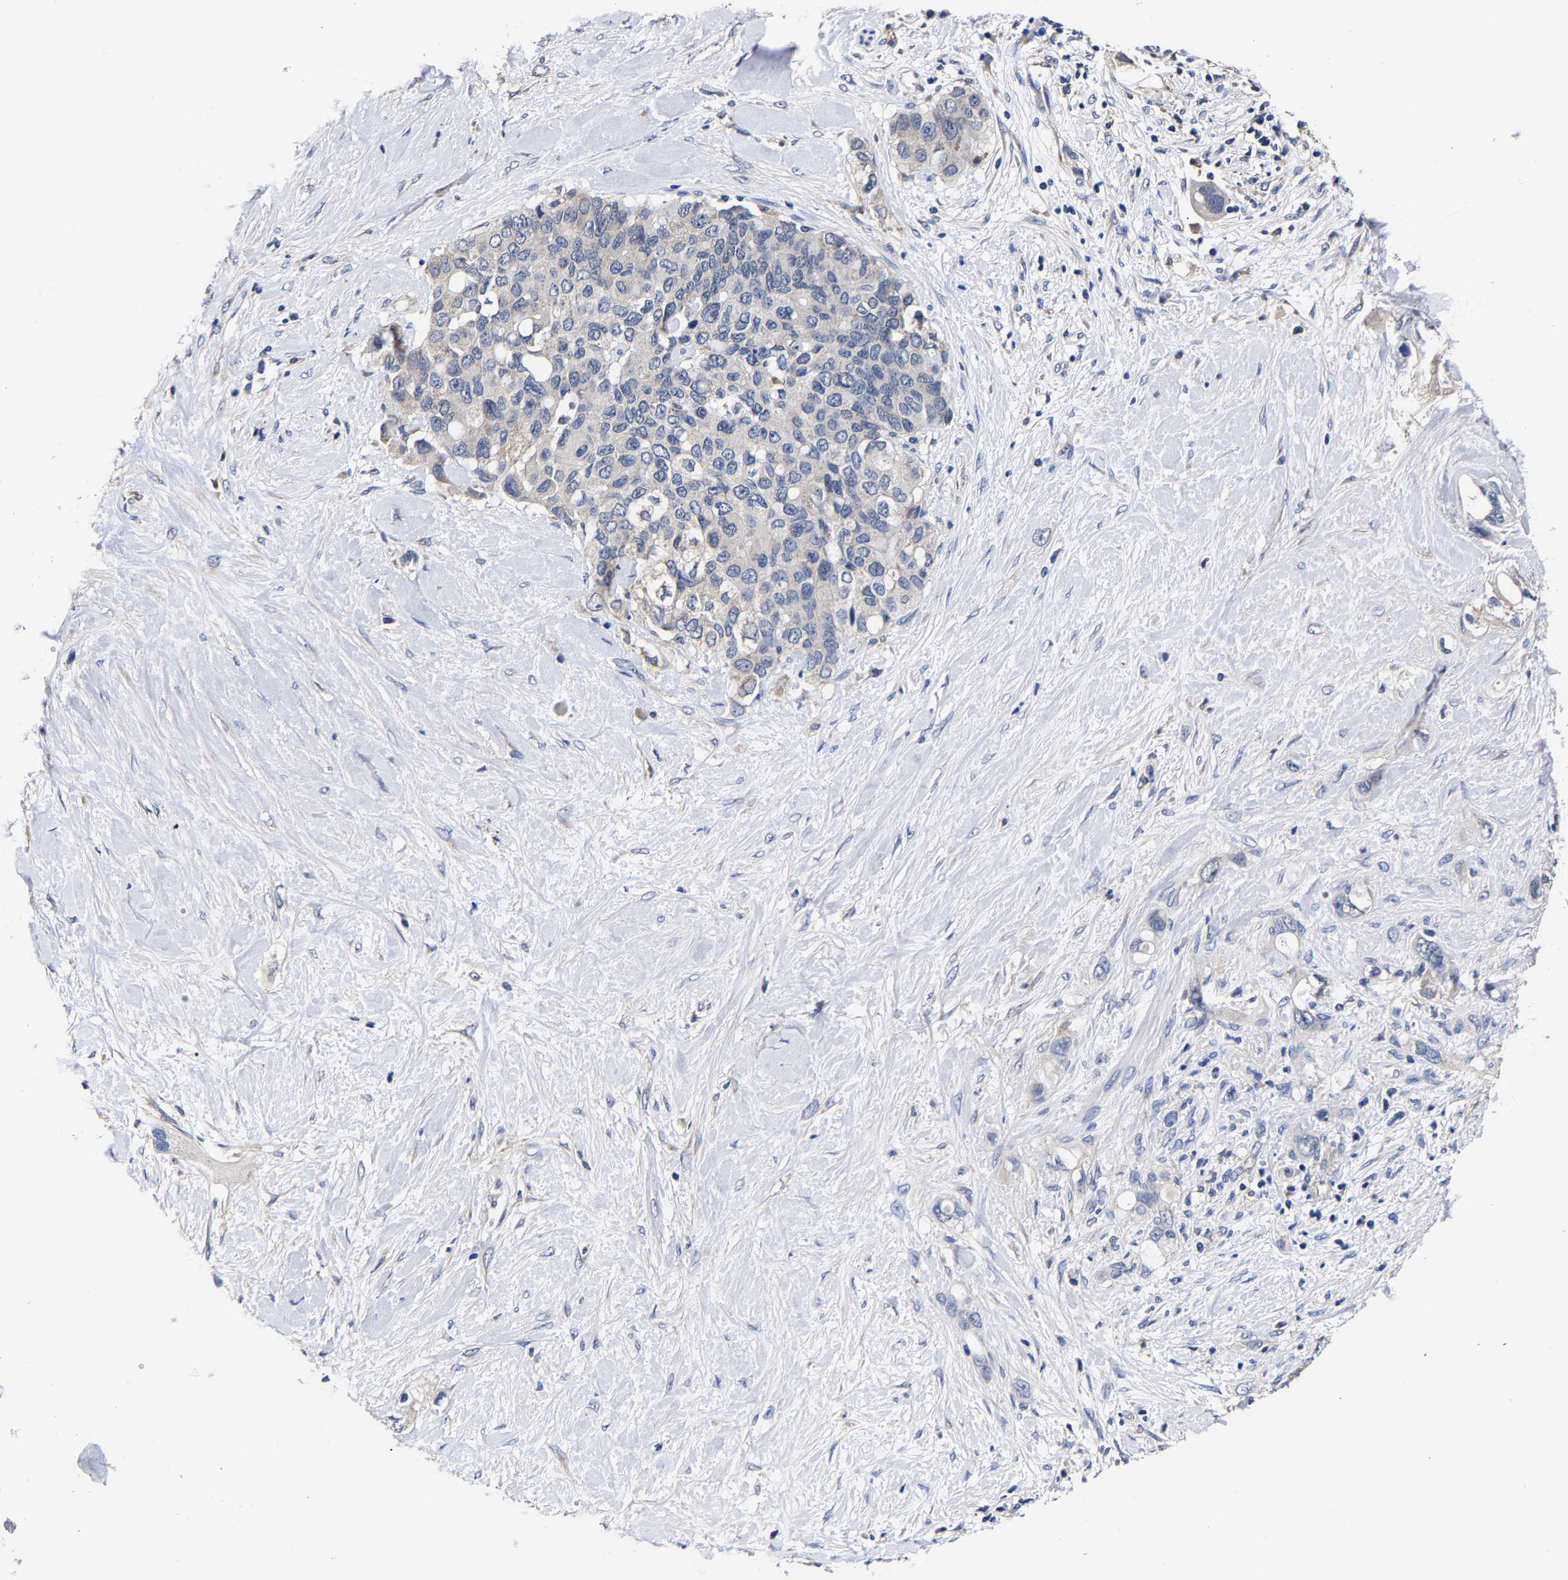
{"staining": {"intensity": "negative", "quantity": "none", "location": "none"}, "tissue": "pancreatic cancer", "cell_type": "Tumor cells", "image_type": "cancer", "snomed": [{"axis": "morphology", "description": "Adenocarcinoma, NOS"}, {"axis": "topography", "description": "Pancreas"}], "caption": "High power microscopy histopathology image of an immunohistochemistry image of pancreatic adenocarcinoma, revealing no significant staining in tumor cells. Nuclei are stained in blue.", "gene": "AASS", "patient": {"sex": "female", "age": 56}}